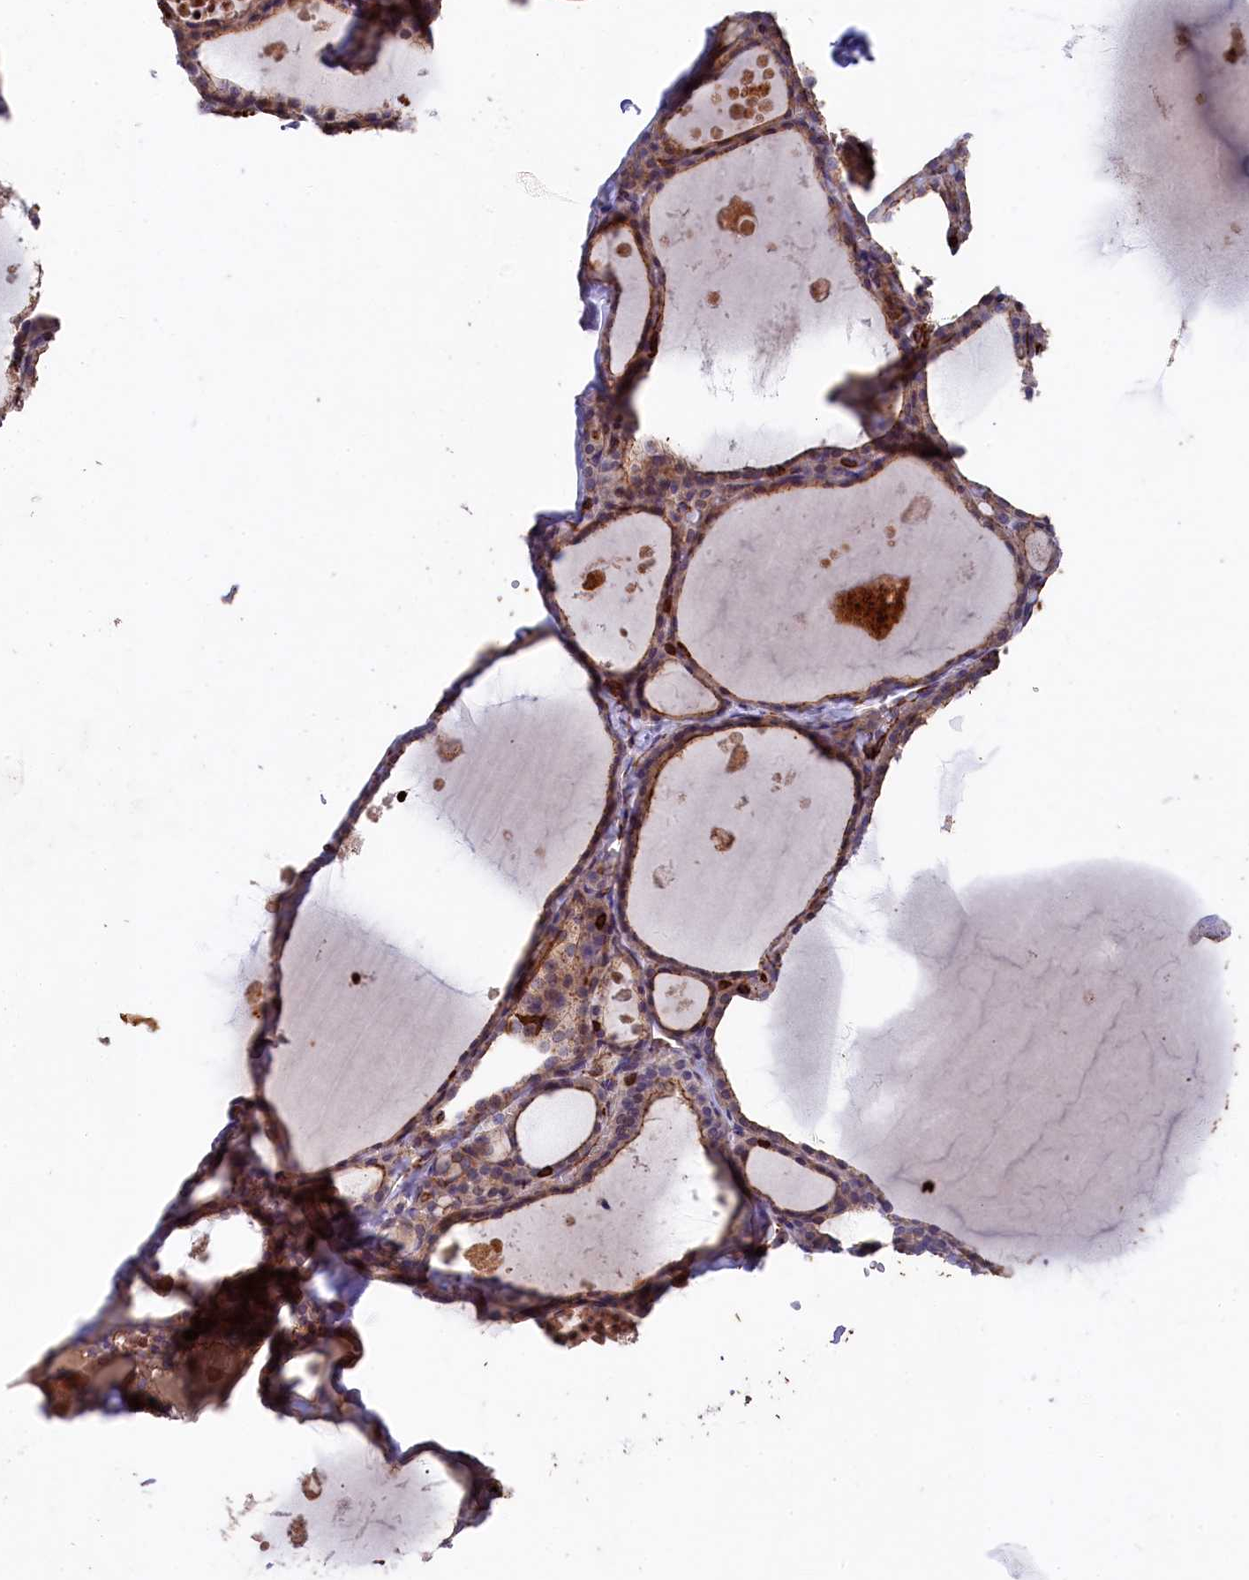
{"staining": {"intensity": "moderate", "quantity": "25%-75%", "location": "cytoplasmic/membranous"}, "tissue": "thyroid gland", "cell_type": "Glandular cells", "image_type": "normal", "snomed": [{"axis": "morphology", "description": "Normal tissue, NOS"}, {"axis": "topography", "description": "Thyroid gland"}], "caption": "Immunohistochemical staining of benign thyroid gland shows medium levels of moderate cytoplasmic/membranous staining in approximately 25%-75% of glandular cells. (DAB = brown stain, brightfield microscopy at high magnification).", "gene": "RAPSN", "patient": {"sex": "male", "age": 56}}